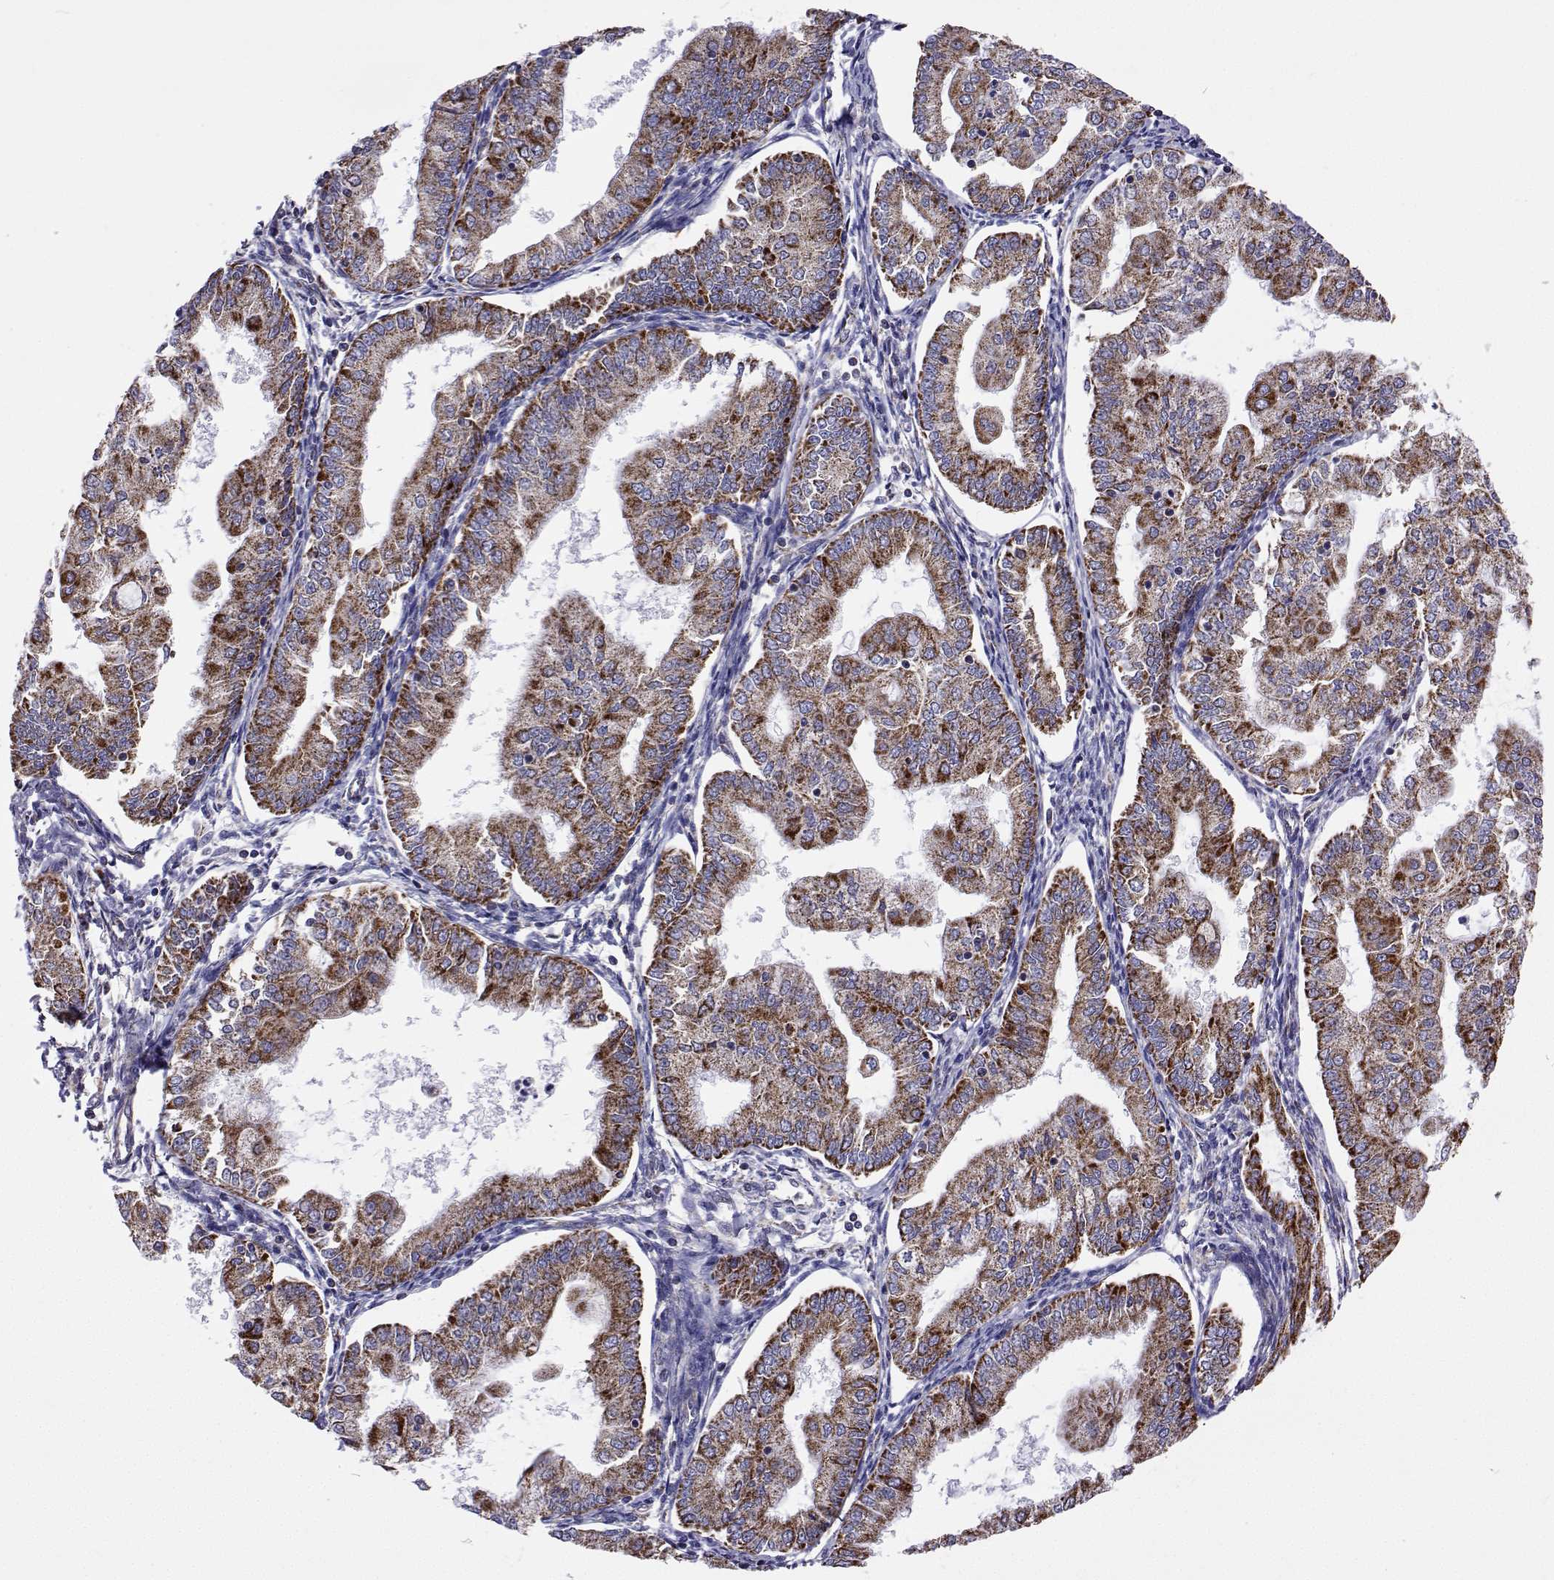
{"staining": {"intensity": "strong", "quantity": "25%-75%", "location": "cytoplasmic/membranous"}, "tissue": "endometrial cancer", "cell_type": "Tumor cells", "image_type": "cancer", "snomed": [{"axis": "morphology", "description": "Adenocarcinoma, NOS"}, {"axis": "topography", "description": "Endometrium"}], "caption": "IHC of endometrial cancer displays high levels of strong cytoplasmic/membranous staining in approximately 25%-75% of tumor cells. (DAB (3,3'-diaminobenzidine) = brown stain, brightfield microscopy at high magnification).", "gene": "MCCC2", "patient": {"sex": "female", "age": 55}}